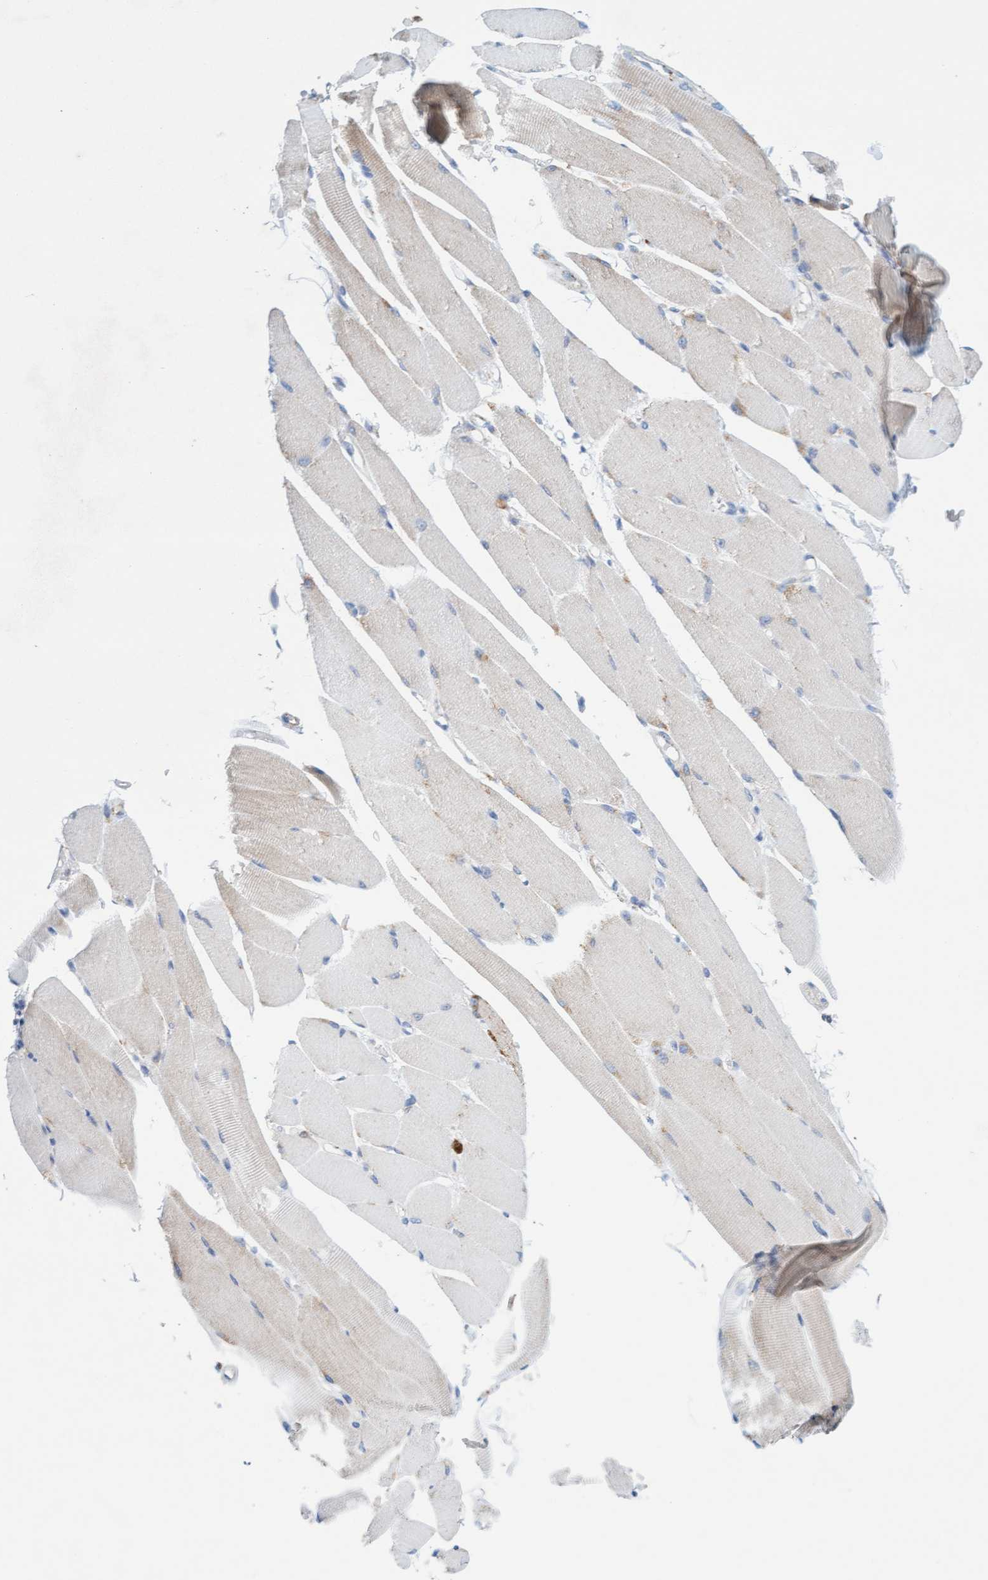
{"staining": {"intensity": "weak", "quantity": "<25%", "location": "cytoplasmic/membranous"}, "tissue": "skeletal muscle", "cell_type": "Myocytes", "image_type": "normal", "snomed": [{"axis": "morphology", "description": "Normal tissue, NOS"}, {"axis": "topography", "description": "Skeletal muscle"}, {"axis": "topography", "description": "Peripheral nerve tissue"}], "caption": "The micrograph reveals no staining of myocytes in normal skeletal muscle.", "gene": "SGSH", "patient": {"sex": "female", "age": 84}}